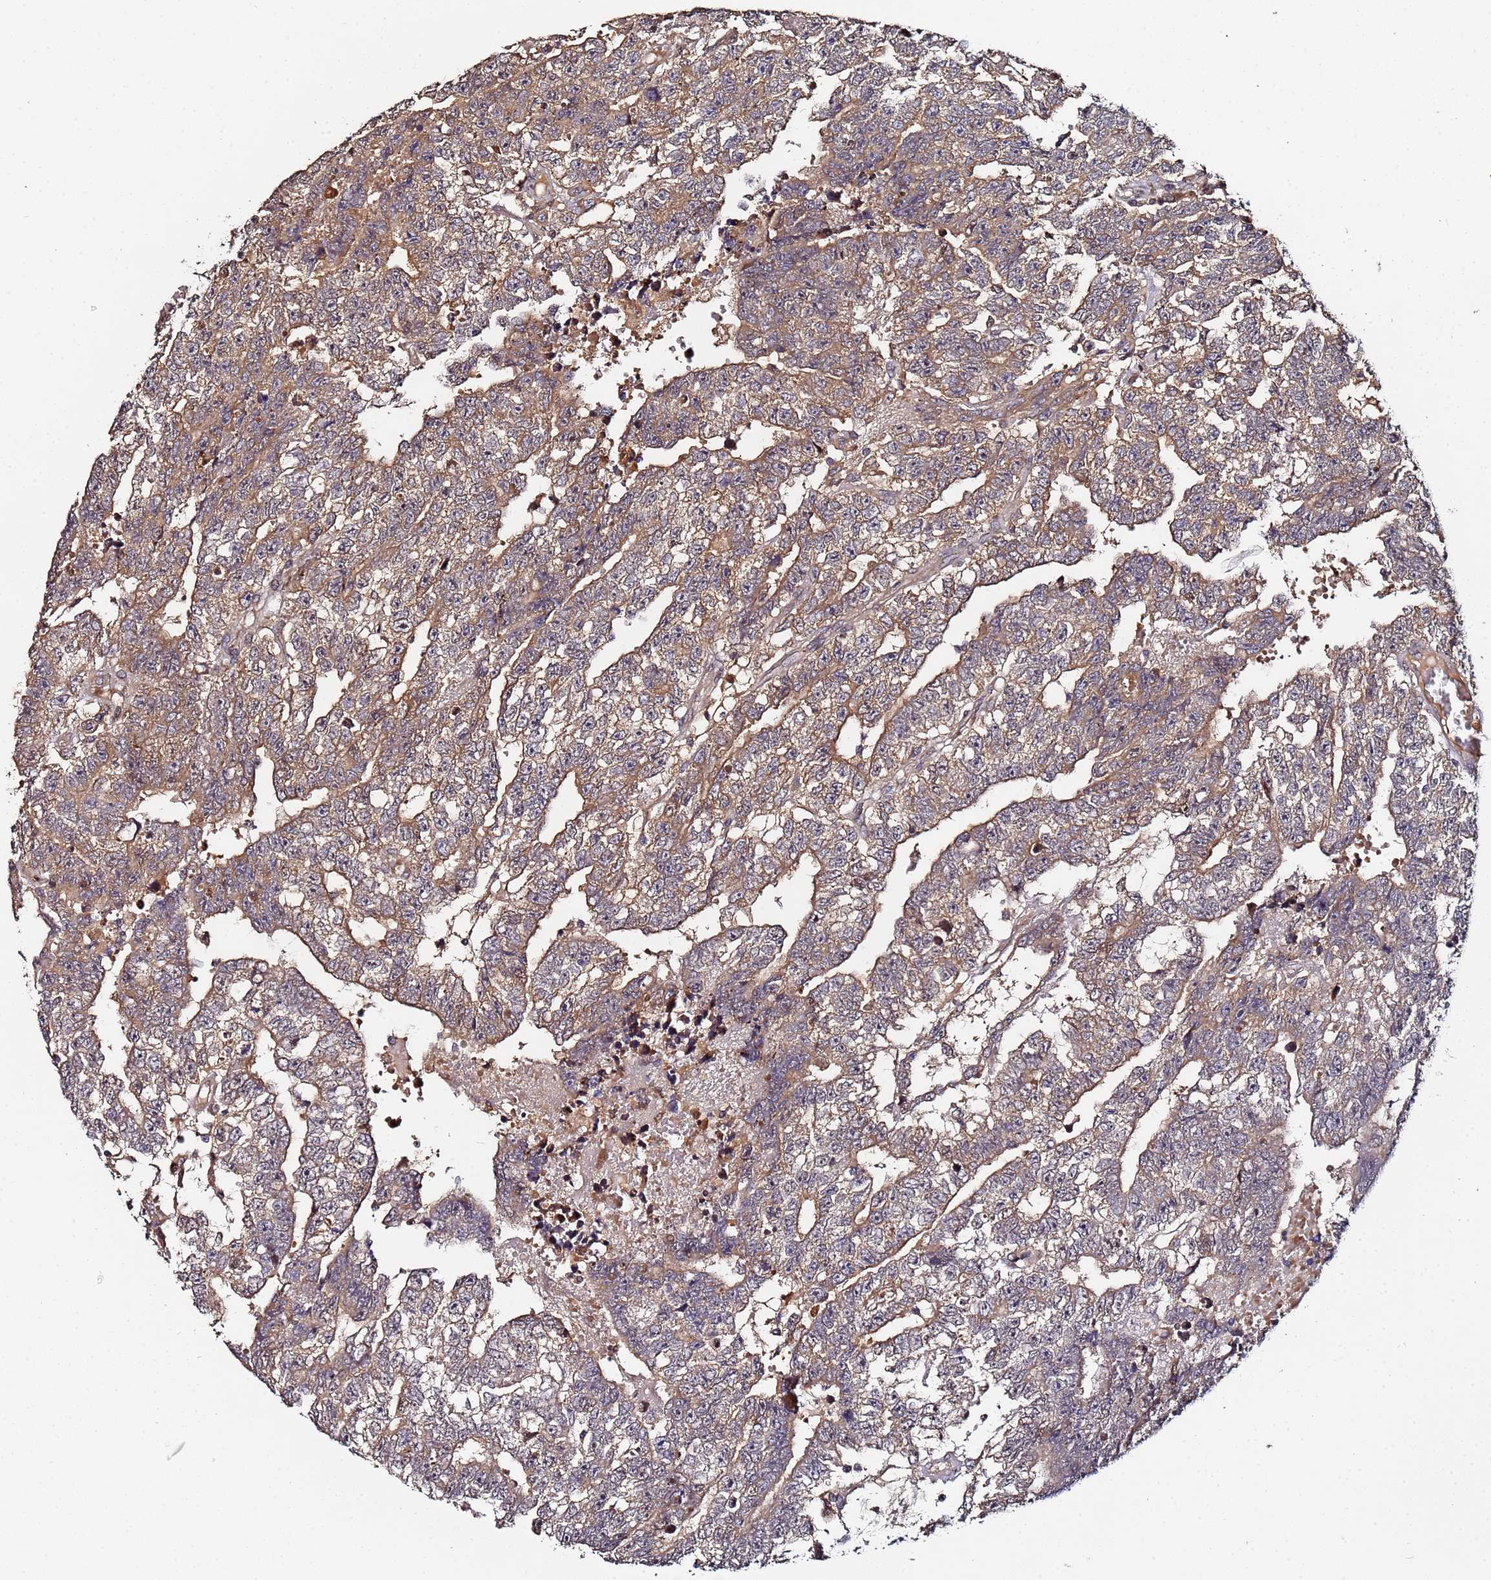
{"staining": {"intensity": "moderate", "quantity": "25%-75%", "location": "cytoplasmic/membranous"}, "tissue": "testis cancer", "cell_type": "Tumor cells", "image_type": "cancer", "snomed": [{"axis": "morphology", "description": "Carcinoma, Embryonal, NOS"}, {"axis": "topography", "description": "Testis"}], "caption": "Immunohistochemistry staining of testis cancer, which exhibits medium levels of moderate cytoplasmic/membranous staining in about 25%-75% of tumor cells indicating moderate cytoplasmic/membranous protein positivity. The staining was performed using DAB (3,3'-diaminobenzidine) (brown) for protein detection and nuclei were counterstained in hematoxylin (blue).", "gene": "OSER1", "patient": {"sex": "male", "age": 25}}